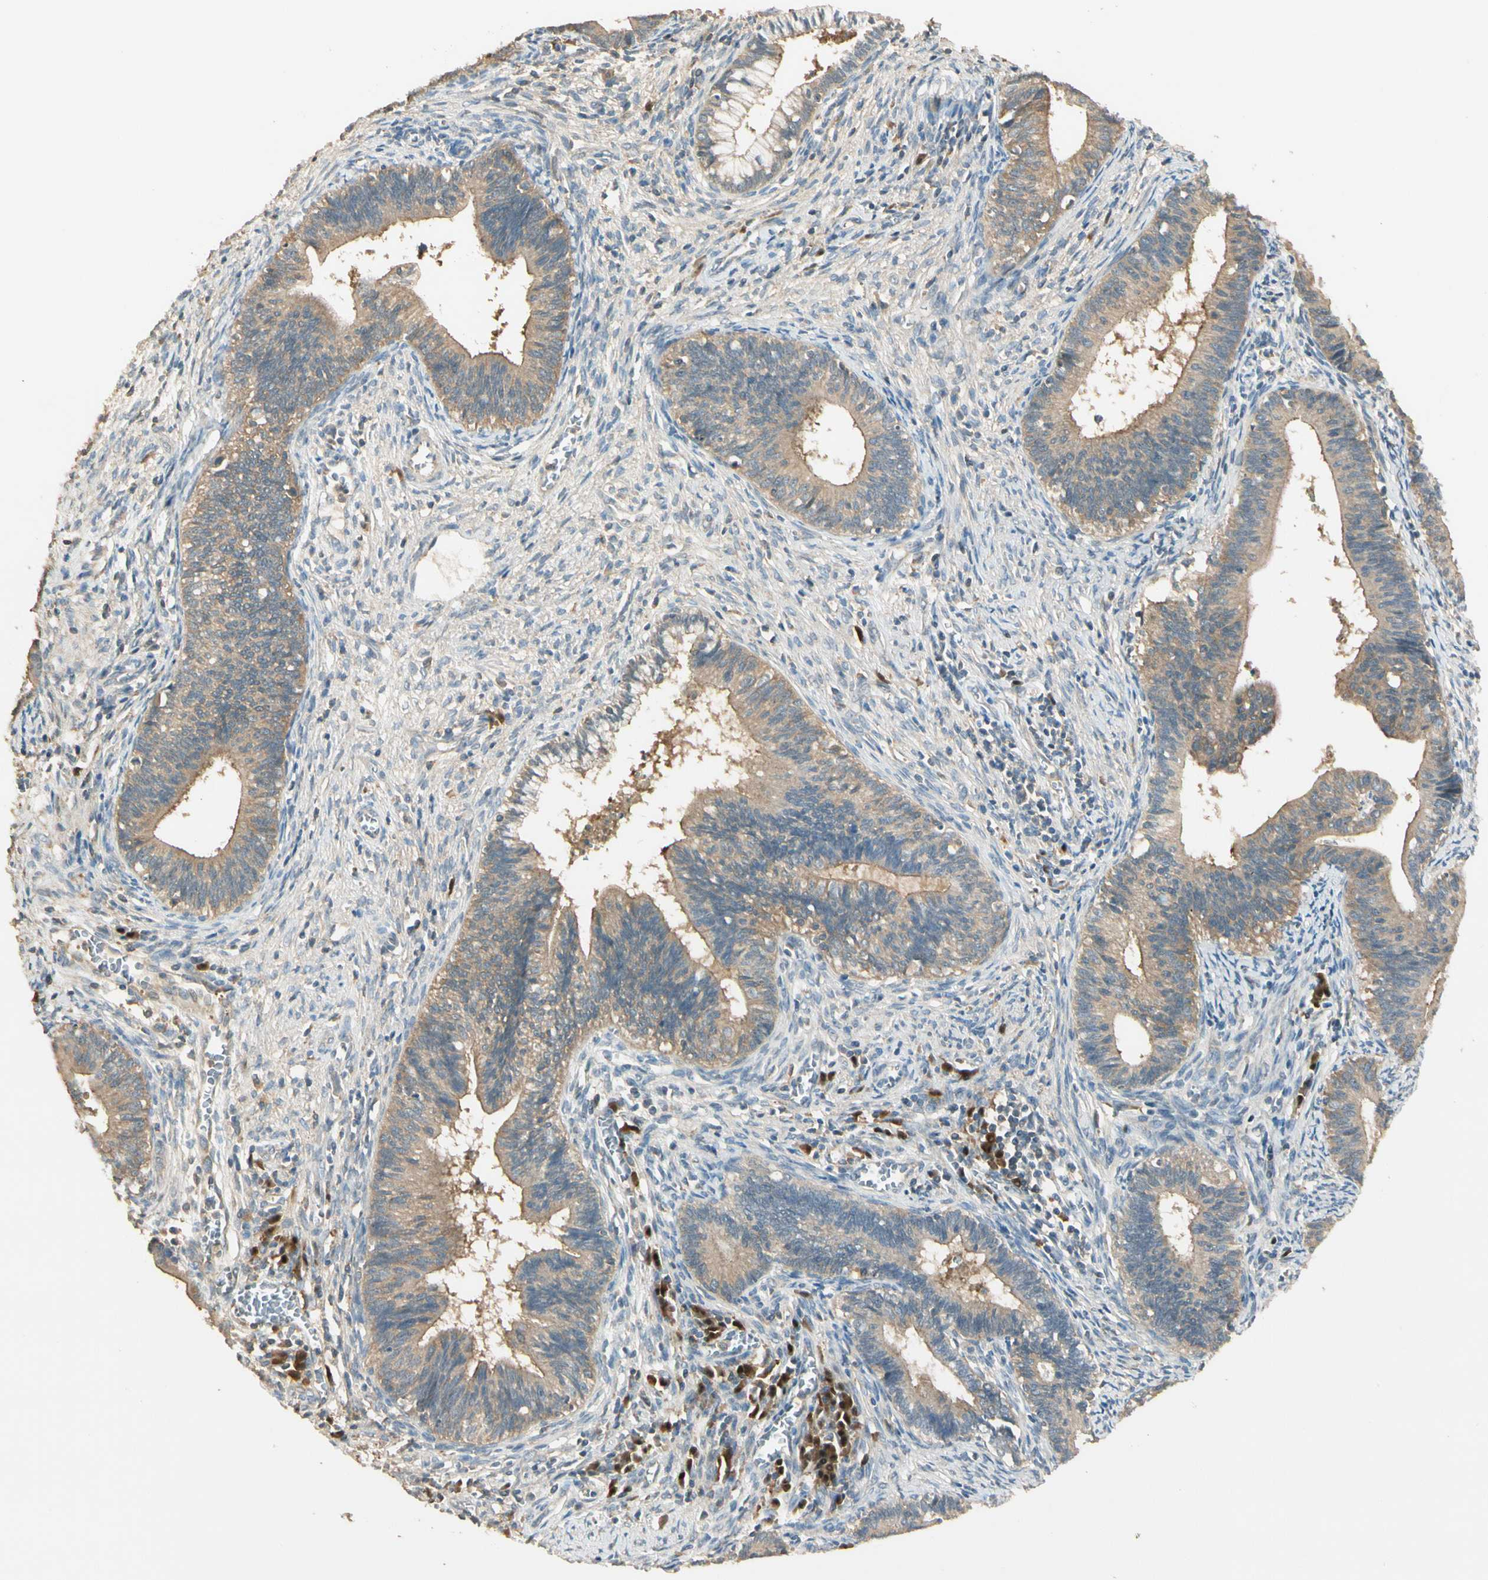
{"staining": {"intensity": "weak", "quantity": ">75%", "location": "cytoplasmic/membranous"}, "tissue": "cervical cancer", "cell_type": "Tumor cells", "image_type": "cancer", "snomed": [{"axis": "morphology", "description": "Adenocarcinoma, NOS"}, {"axis": "topography", "description": "Cervix"}], "caption": "Immunohistochemical staining of cervical cancer shows low levels of weak cytoplasmic/membranous protein positivity in approximately >75% of tumor cells.", "gene": "PLXNA1", "patient": {"sex": "female", "age": 44}}